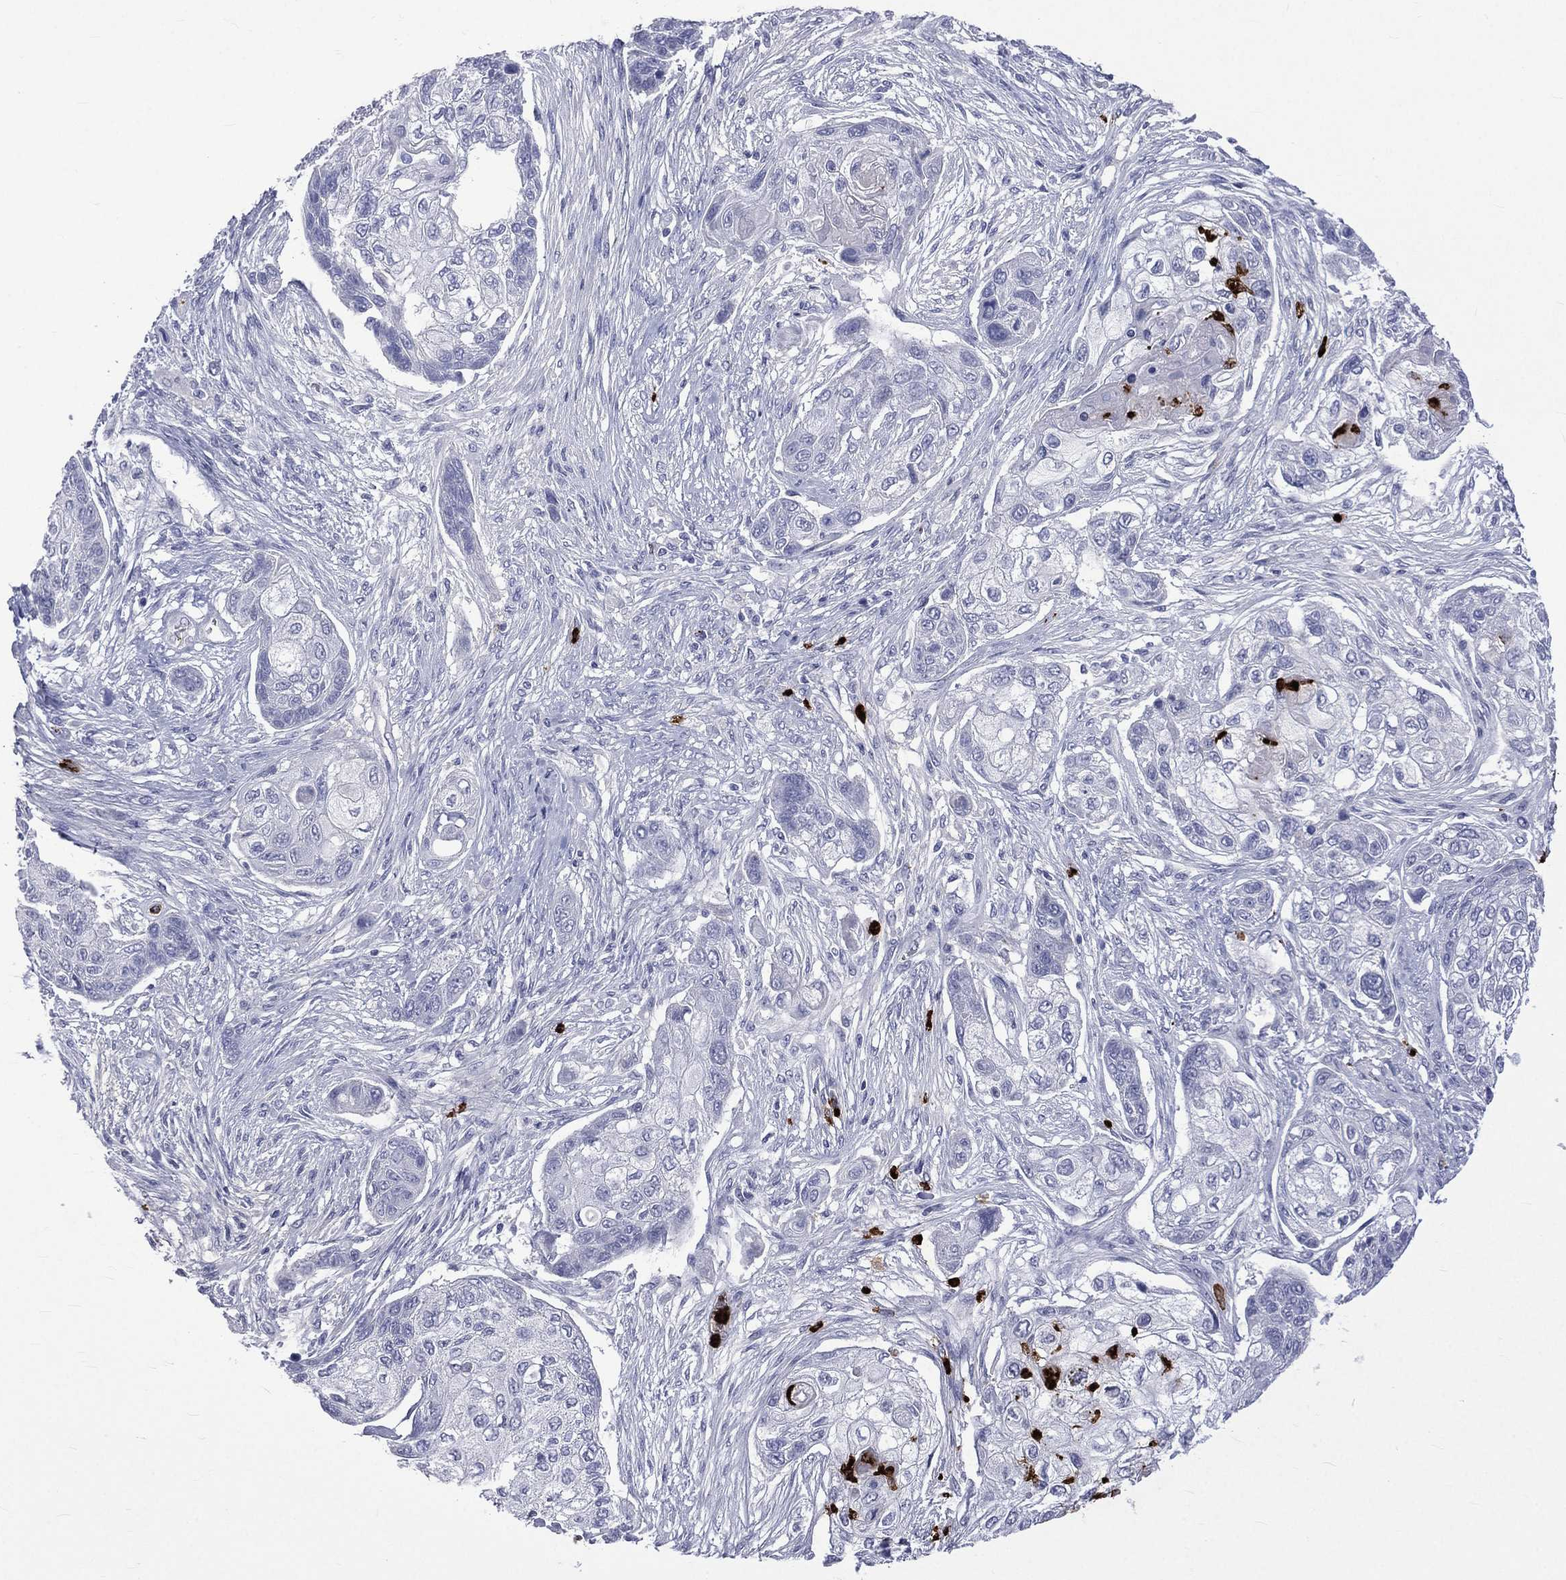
{"staining": {"intensity": "negative", "quantity": "none", "location": "none"}, "tissue": "lung cancer", "cell_type": "Tumor cells", "image_type": "cancer", "snomed": [{"axis": "morphology", "description": "Squamous cell carcinoma, NOS"}, {"axis": "topography", "description": "Lung"}], "caption": "An IHC image of lung cancer (squamous cell carcinoma) is shown. There is no staining in tumor cells of lung cancer (squamous cell carcinoma). (Immunohistochemistry (ihc), brightfield microscopy, high magnification).", "gene": "ELANE", "patient": {"sex": "male", "age": 69}}